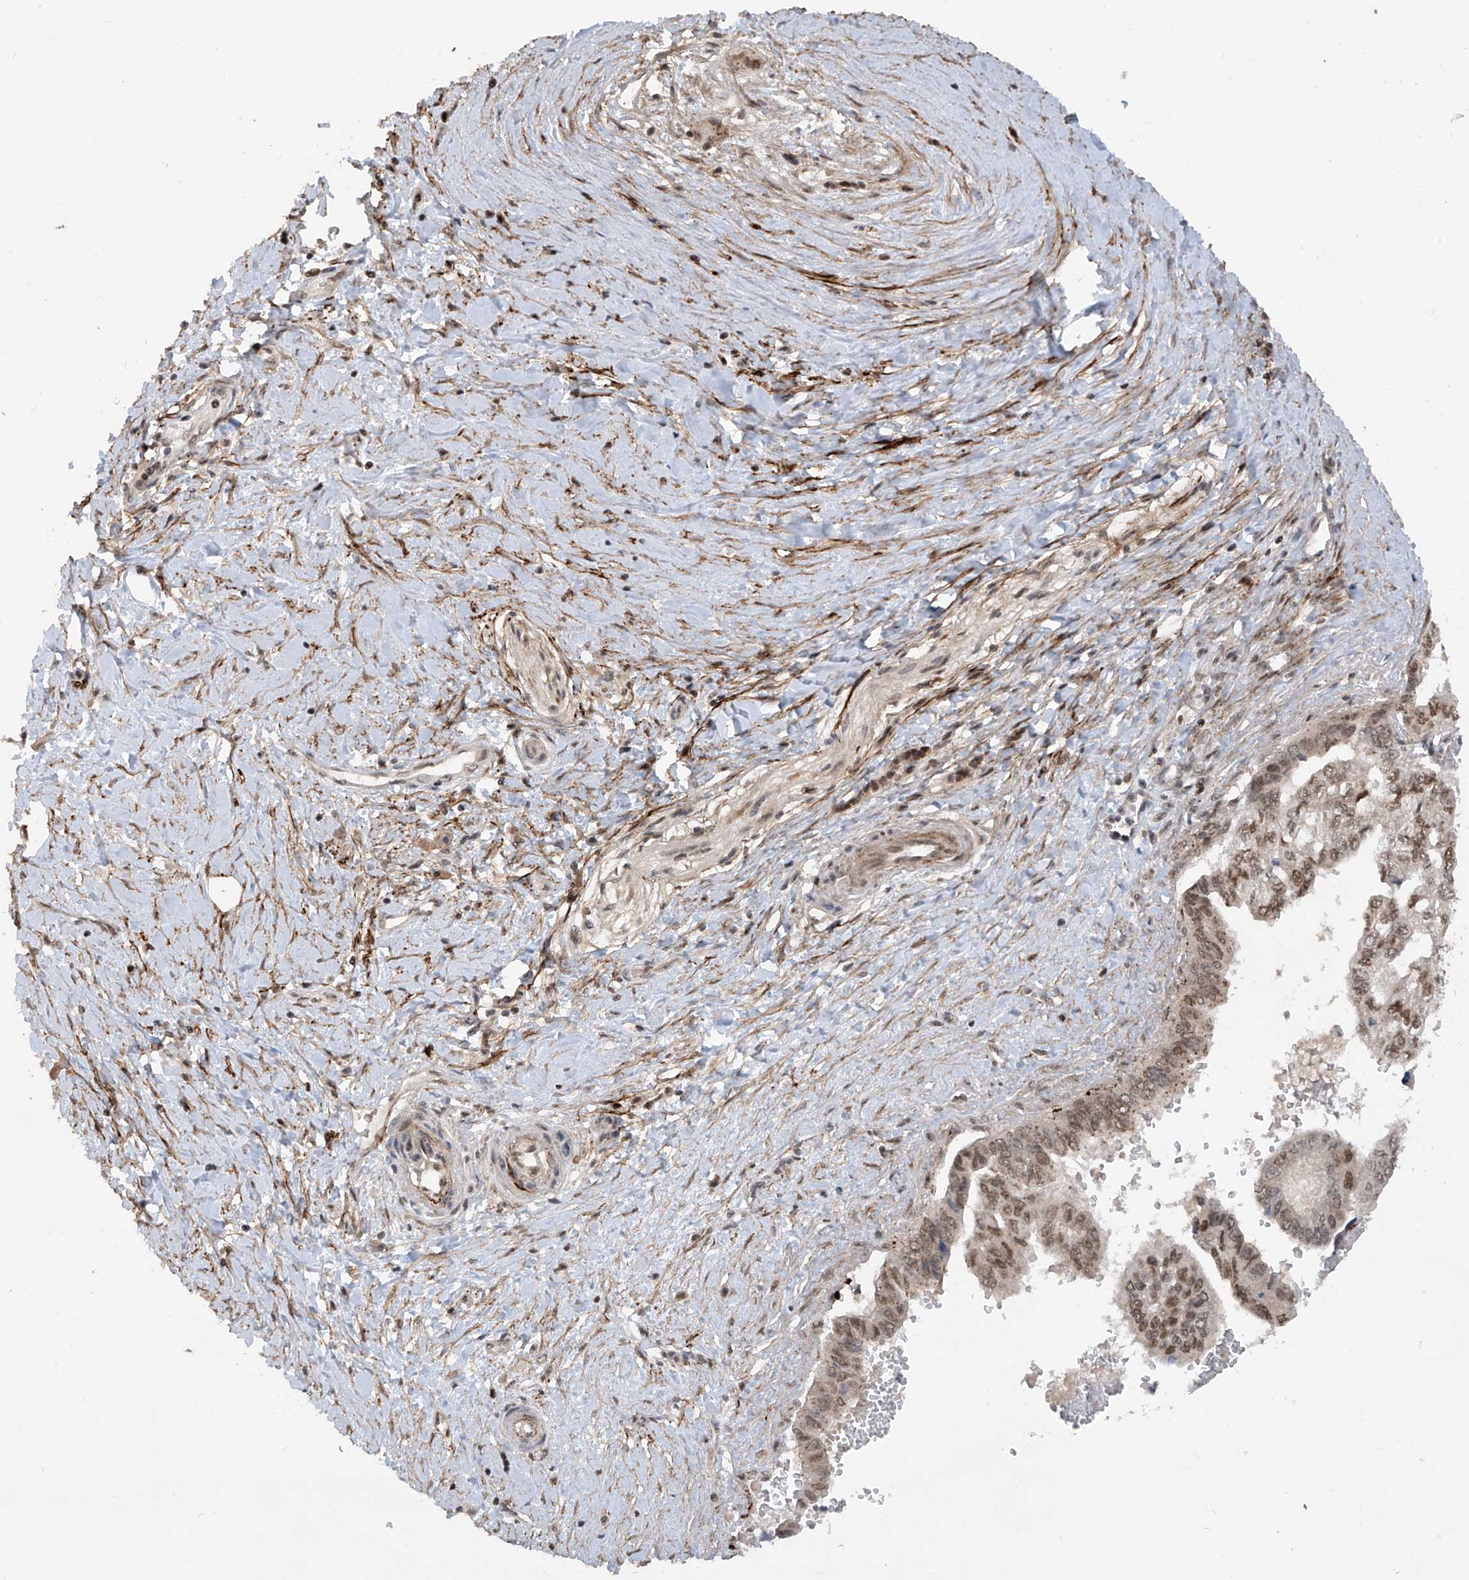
{"staining": {"intensity": "moderate", "quantity": ">75%", "location": "nuclear"}, "tissue": "pancreatic cancer", "cell_type": "Tumor cells", "image_type": "cancer", "snomed": [{"axis": "morphology", "description": "Adenocarcinoma, NOS"}, {"axis": "topography", "description": "Pancreas"}], "caption": "A brown stain labels moderate nuclear positivity of a protein in pancreatic cancer (adenocarcinoma) tumor cells.", "gene": "LAGE3", "patient": {"sex": "male", "age": 51}}